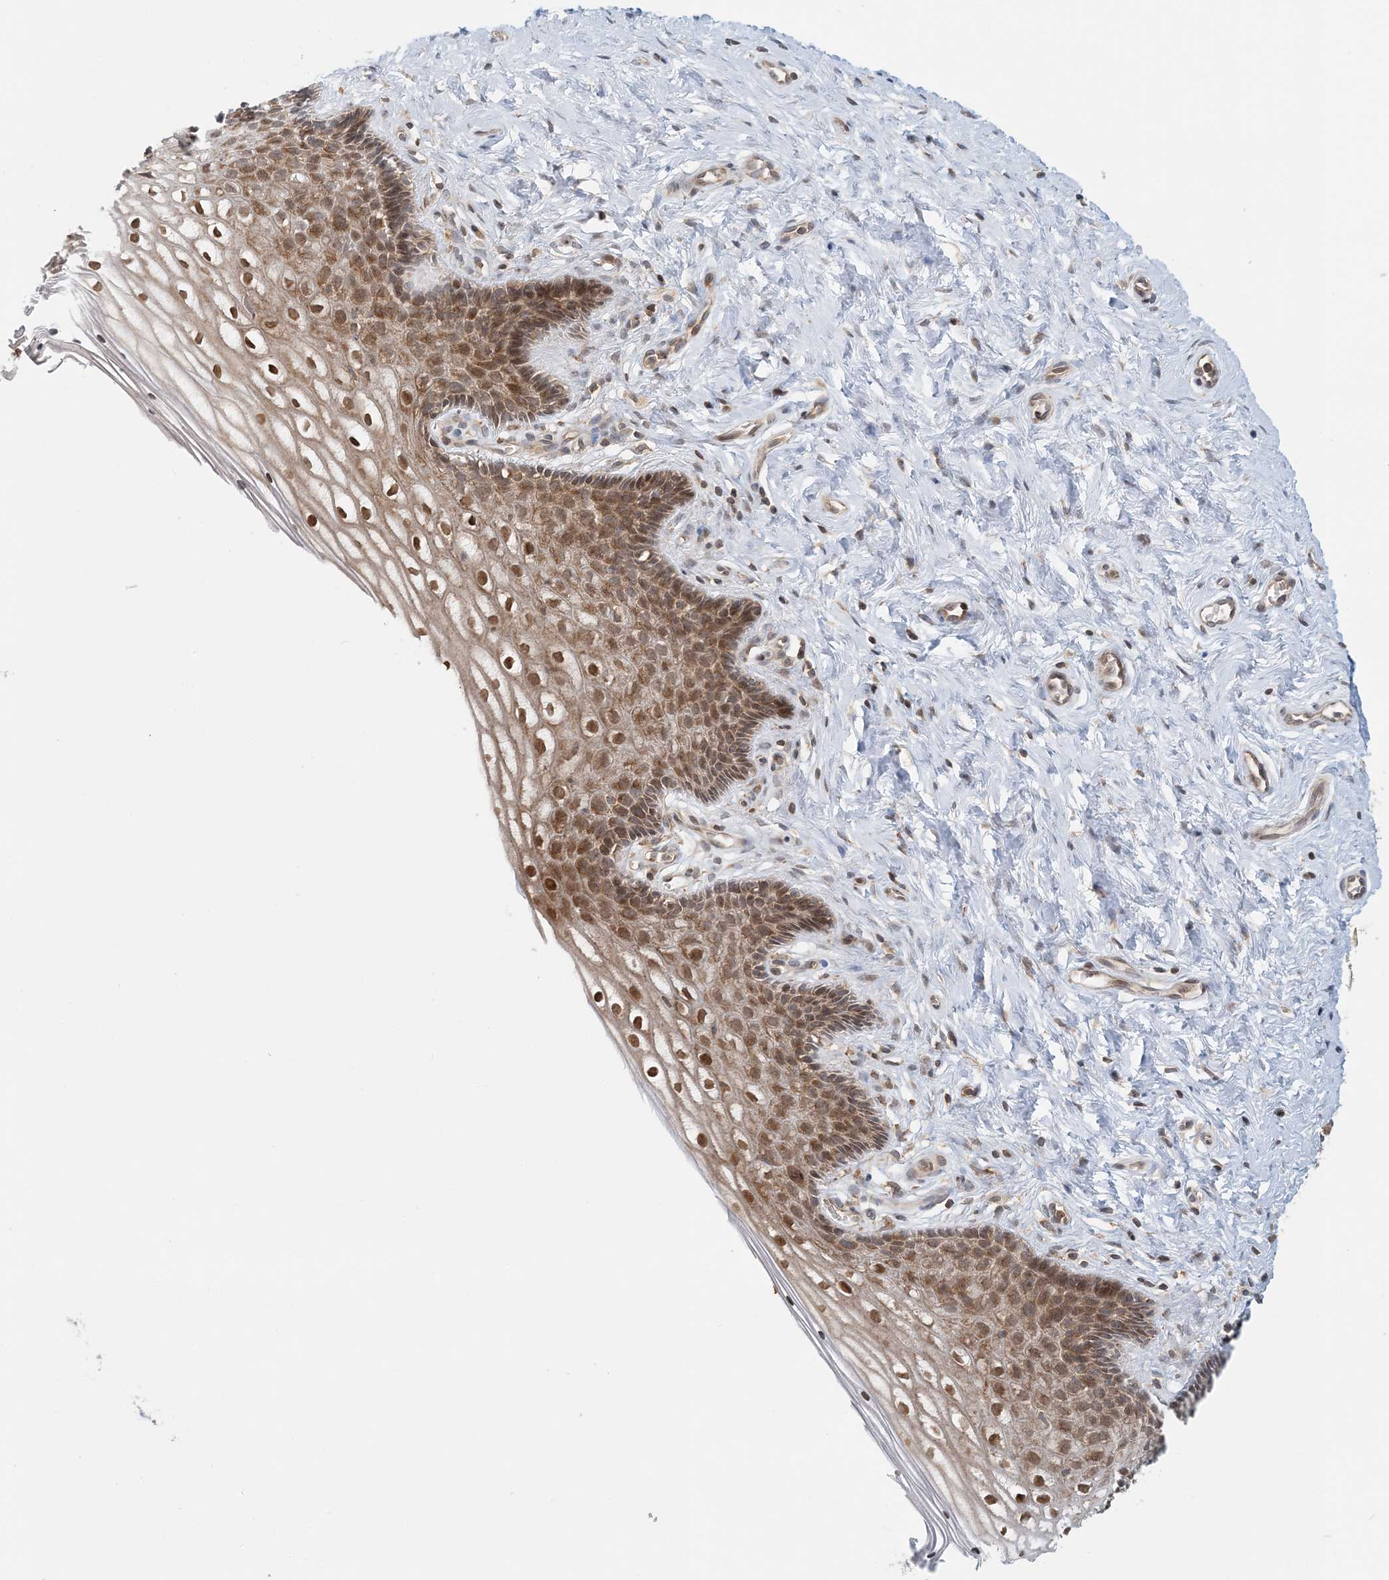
{"staining": {"intensity": "moderate", "quantity": ">75%", "location": "cytoplasmic/membranous"}, "tissue": "cervix", "cell_type": "Glandular cells", "image_type": "normal", "snomed": [{"axis": "morphology", "description": "Normal tissue, NOS"}, {"axis": "topography", "description": "Cervix"}], "caption": "This micrograph reveals IHC staining of normal human cervix, with medium moderate cytoplasmic/membranous positivity in approximately >75% of glandular cells.", "gene": "ATP13A2", "patient": {"sex": "female", "age": 33}}